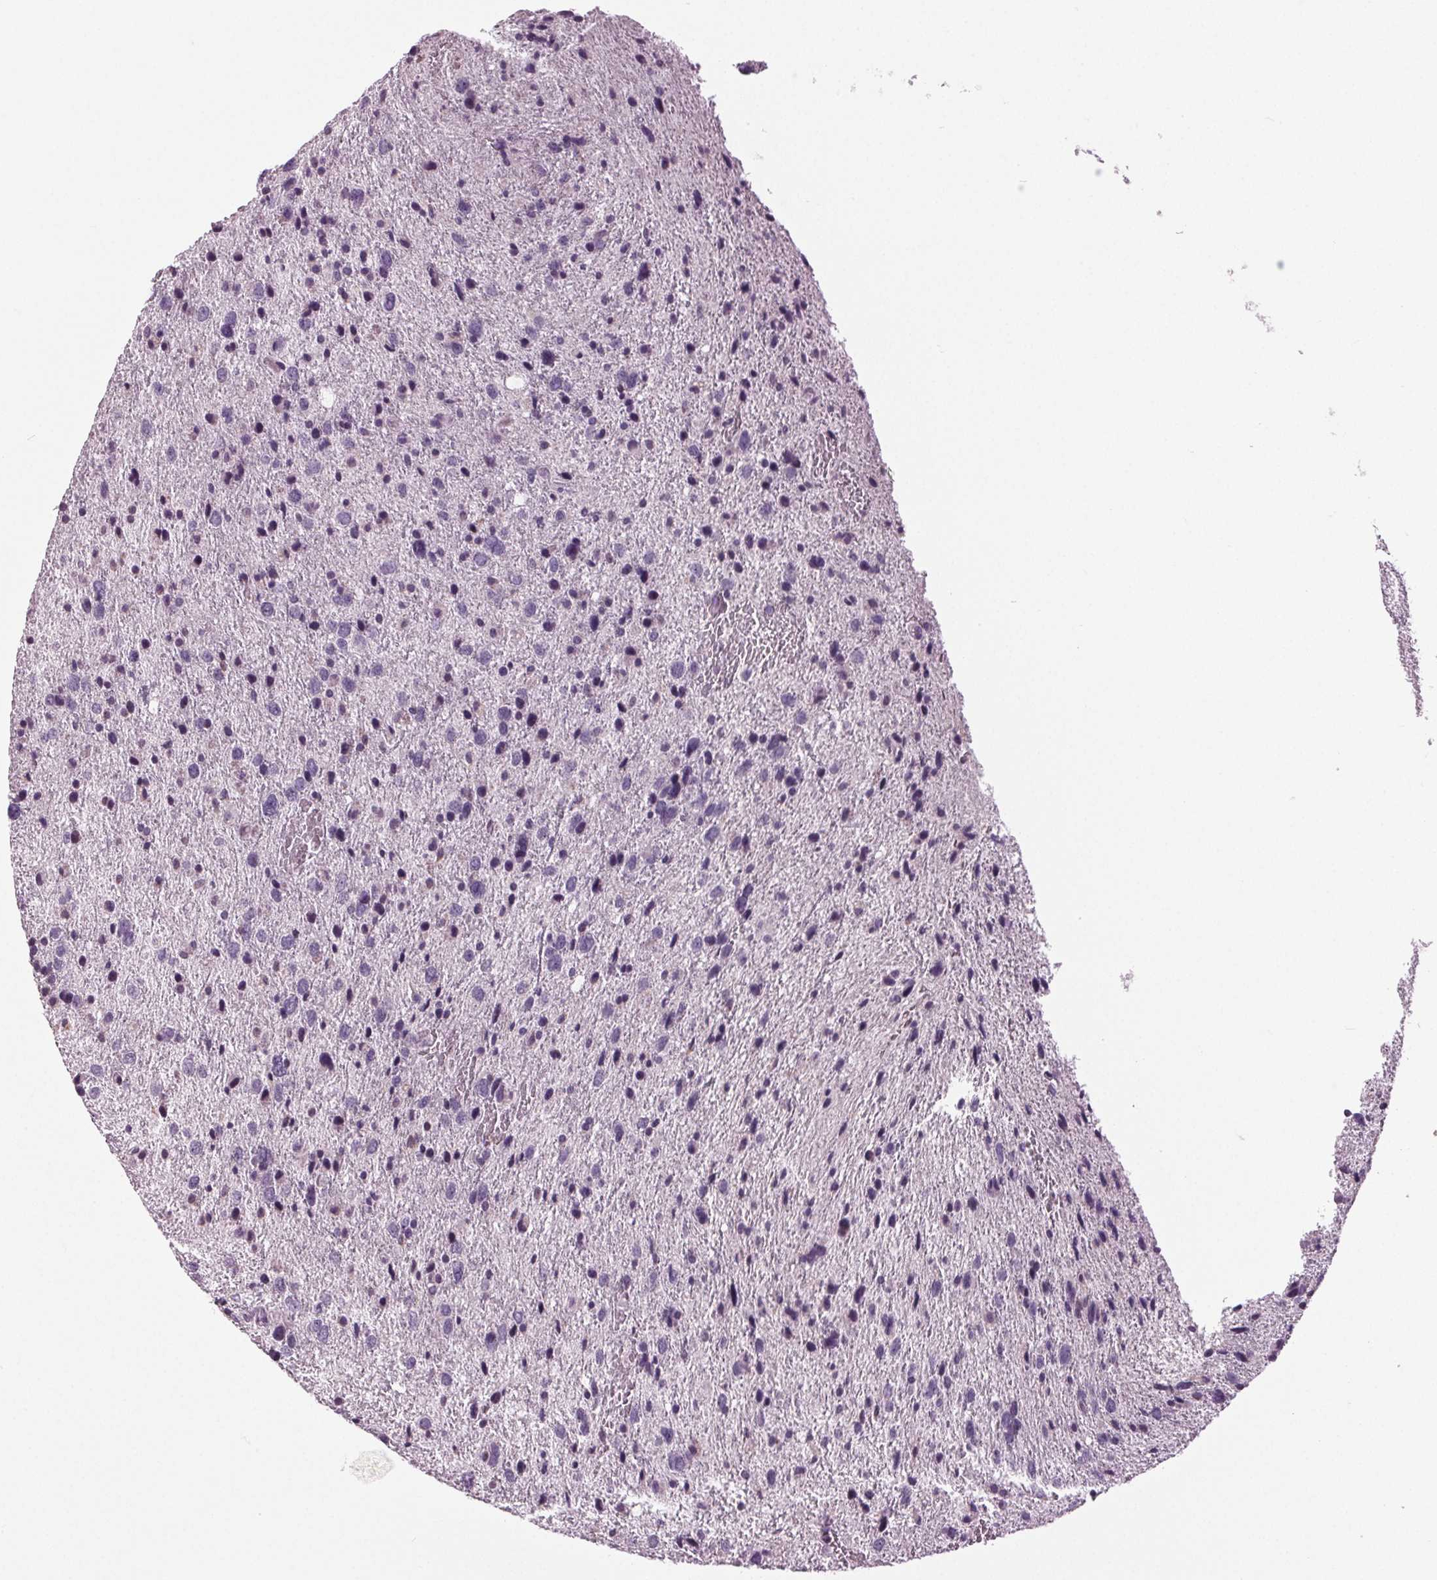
{"staining": {"intensity": "negative", "quantity": "none", "location": "none"}, "tissue": "glioma", "cell_type": "Tumor cells", "image_type": "cancer", "snomed": [{"axis": "morphology", "description": "Glioma, malignant, Low grade"}, {"axis": "topography", "description": "Brain"}], "caption": "Immunohistochemical staining of glioma demonstrates no significant expression in tumor cells.", "gene": "DNAH12", "patient": {"sex": "female", "age": 55}}